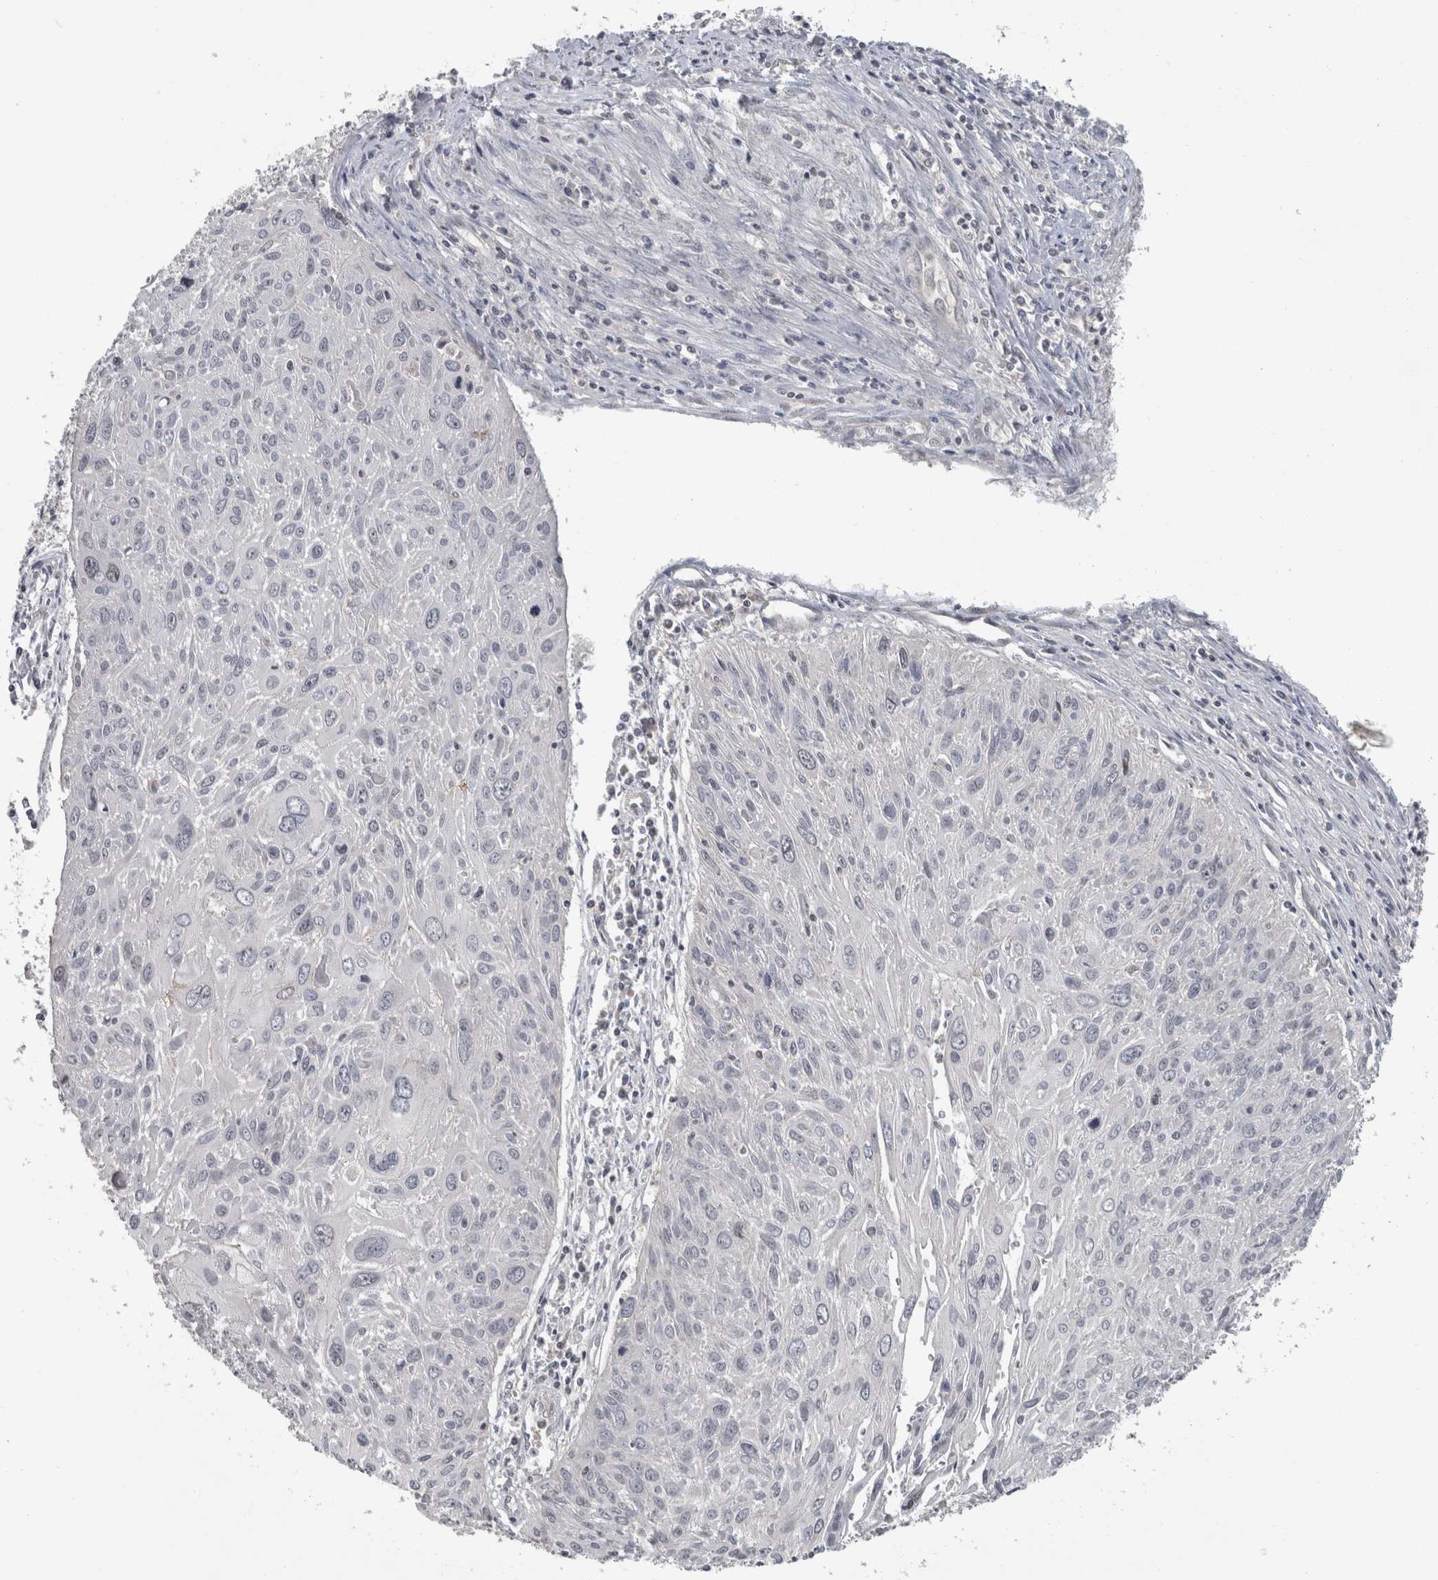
{"staining": {"intensity": "negative", "quantity": "none", "location": "none"}, "tissue": "cervical cancer", "cell_type": "Tumor cells", "image_type": "cancer", "snomed": [{"axis": "morphology", "description": "Squamous cell carcinoma, NOS"}, {"axis": "topography", "description": "Cervix"}], "caption": "Immunohistochemistry (IHC) micrograph of cervical squamous cell carcinoma stained for a protein (brown), which exhibits no staining in tumor cells.", "gene": "RBM28", "patient": {"sex": "female", "age": 51}}